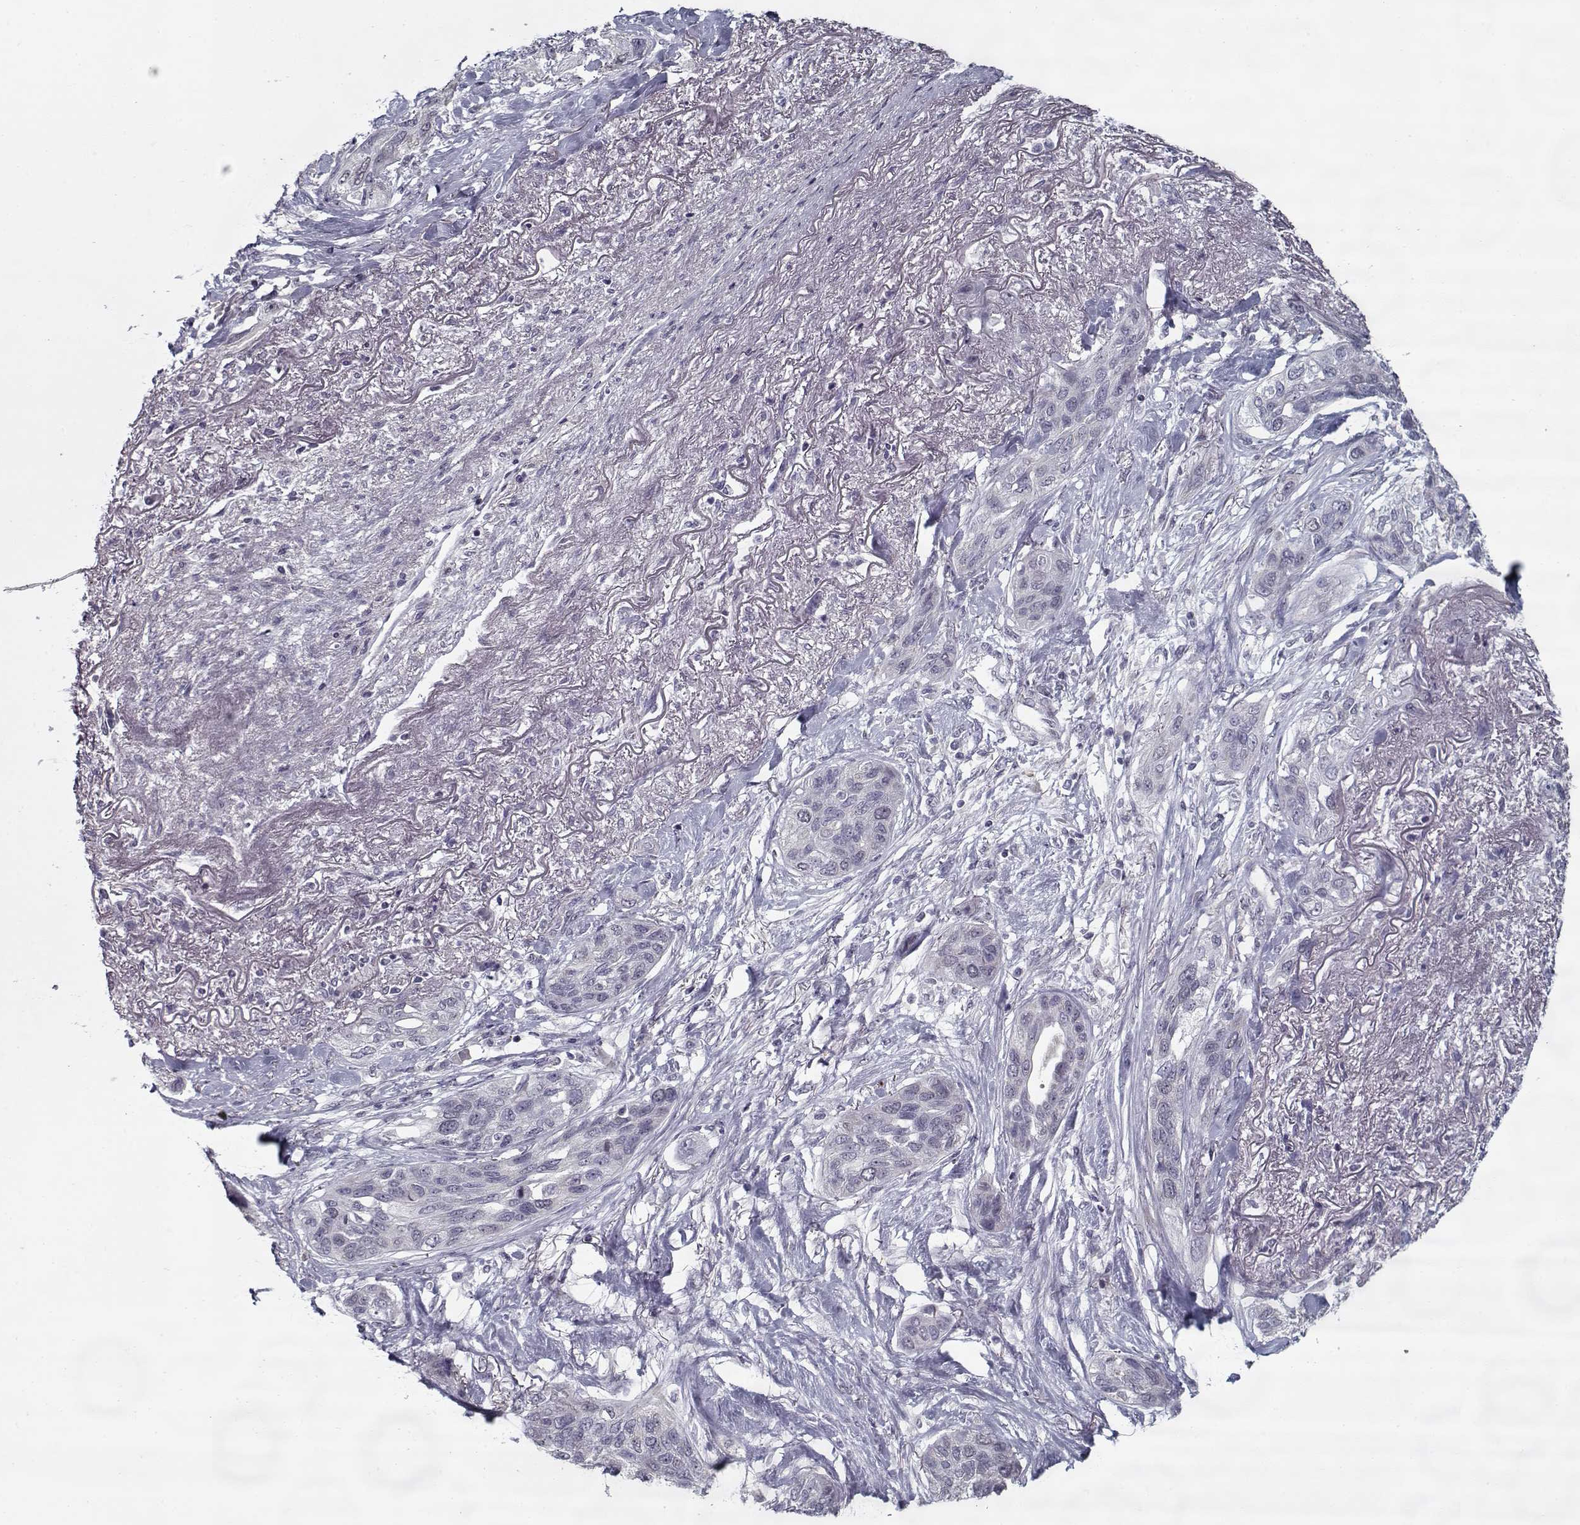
{"staining": {"intensity": "negative", "quantity": "none", "location": "none"}, "tissue": "lung cancer", "cell_type": "Tumor cells", "image_type": "cancer", "snomed": [{"axis": "morphology", "description": "Squamous cell carcinoma, NOS"}, {"axis": "topography", "description": "Lung"}], "caption": "The histopathology image exhibits no staining of tumor cells in lung squamous cell carcinoma.", "gene": "SEC16B", "patient": {"sex": "female", "age": 70}}